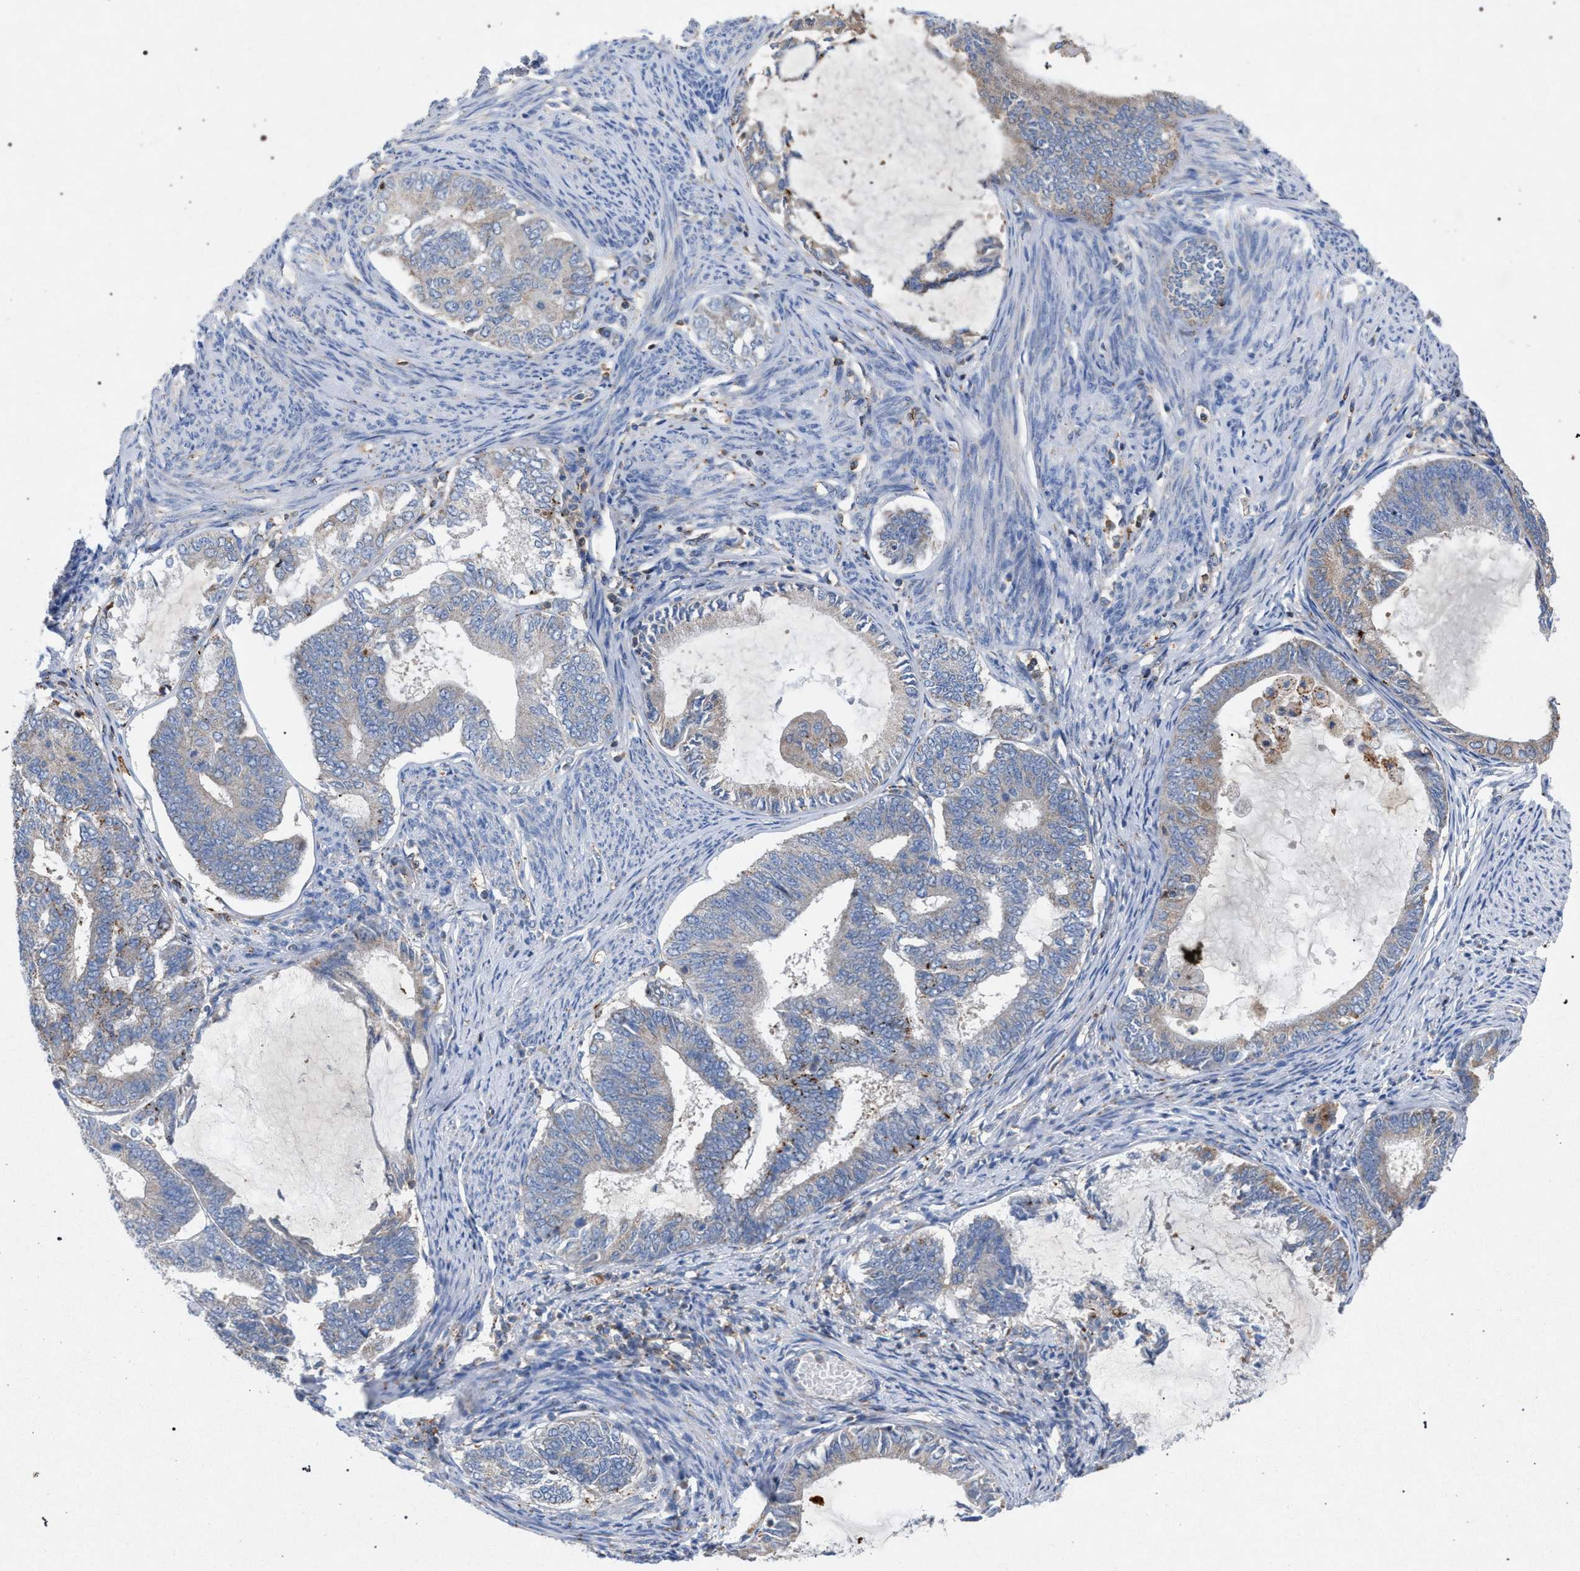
{"staining": {"intensity": "moderate", "quantity": "<25%", "location": "cytoplasmic/membranous"}, "tissue": "endometrial cancer", "cell_type": "Tumor cells", "image_type": "cancer", "snomed": [{"axis": "morphology", "description": "Adenocarcinoma, NOS"}, {"axis": "topography", "description": "Endometrium"}], "caption": "Endometrial cancer (adenocarcinoma) was stained to show a protein in brown. There is low levels of moderate cytoplasmic/membranous staining in about <25% of tumor cells.", "gene": "VPS13A", "patient": {"sex": "female", "age": 86}}